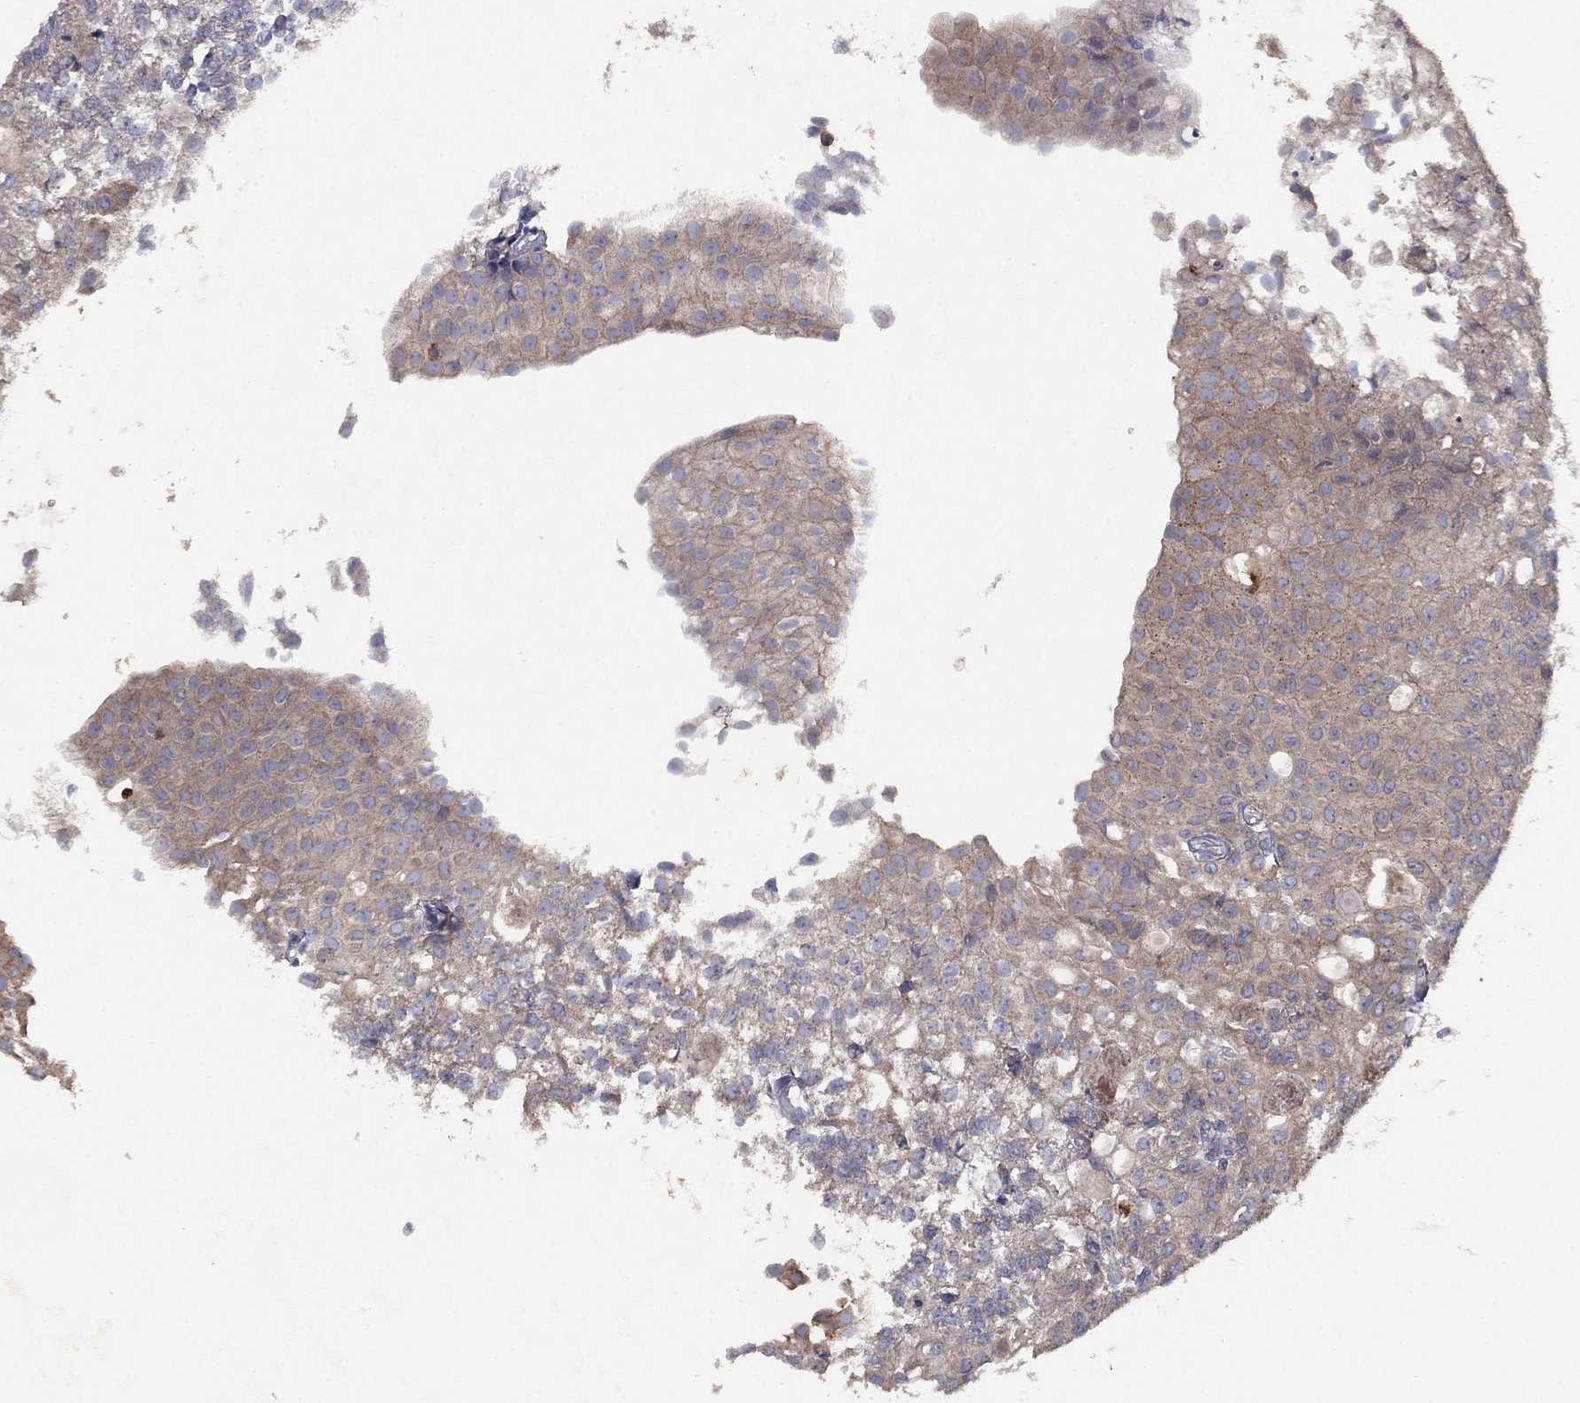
{"staining": {"intensity": "negative", "quantity": "none", "location": "none"}, "tissue": "urothelial cancer", "cell_type": "Tumor cells", "image_type": "cancer", "snomed": [{"axis": "morphology", "description": "Urothelial carcinoma, Low grade"}, {"axis": "topography", "description": "Urinary bladder"}], "caption": "DAB (3,3'-diaminobenzidine) immunohistochemical staining of human urothelial cancer shows no significant expression in tumor cells. (Stains: DAB (3,3'-diaminobenzidine) IHC with hematoxylin counter stain, Microscopy: brightfield microscopy at high magnification).", "gene": "DOCK8", "patient": {"sex": "male", "age": 89}}